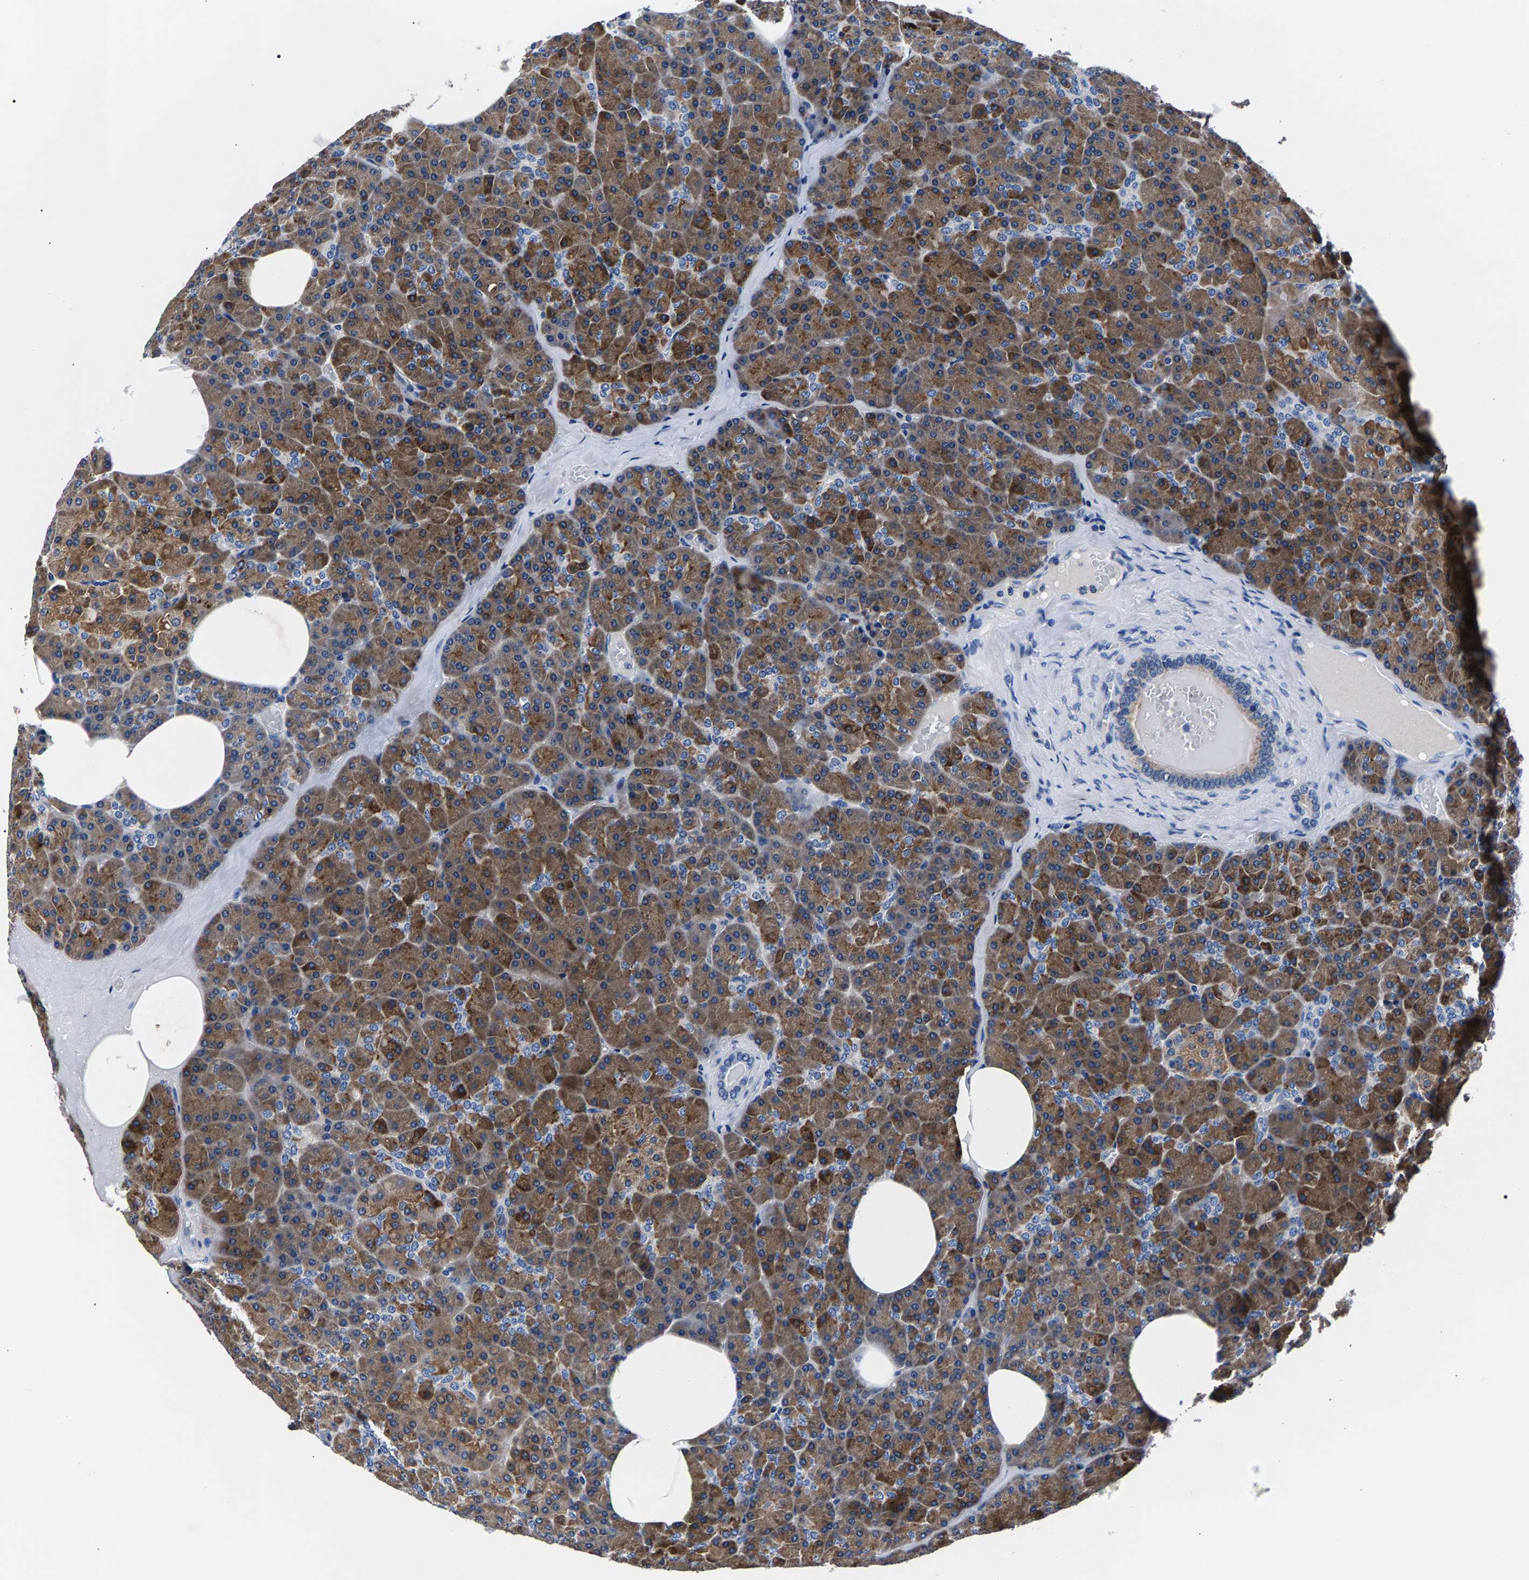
{"staining": {"intensity": "strong", "quantity": ">75%", "location": "cytoplasmic/membranous"}, "tissue": "pancreas", "cell_type": "Exocrine glandular cells", "image_type": "normal", "snomed": [{"axis": "morphology", "description": "Normal tissue, NOS"}, {"axis": "morphology", "description": "Carcinoid, malignant, NOS"}, {"axis": "topography", "description": "Pancreas"}], "caption": "Immunohistochemical staining of benign human pancreas shows strong cytoplasmic/membranous protein staining in about >75% of exocrine glandular cells. The staining was performed using DAB to visualize the protein expression in brown, while the nuclei were stained in blue with hematoxylin (Magnification: 20x).", "gene": "PHF24", "patient": {"sex": "female", "age": 35}}